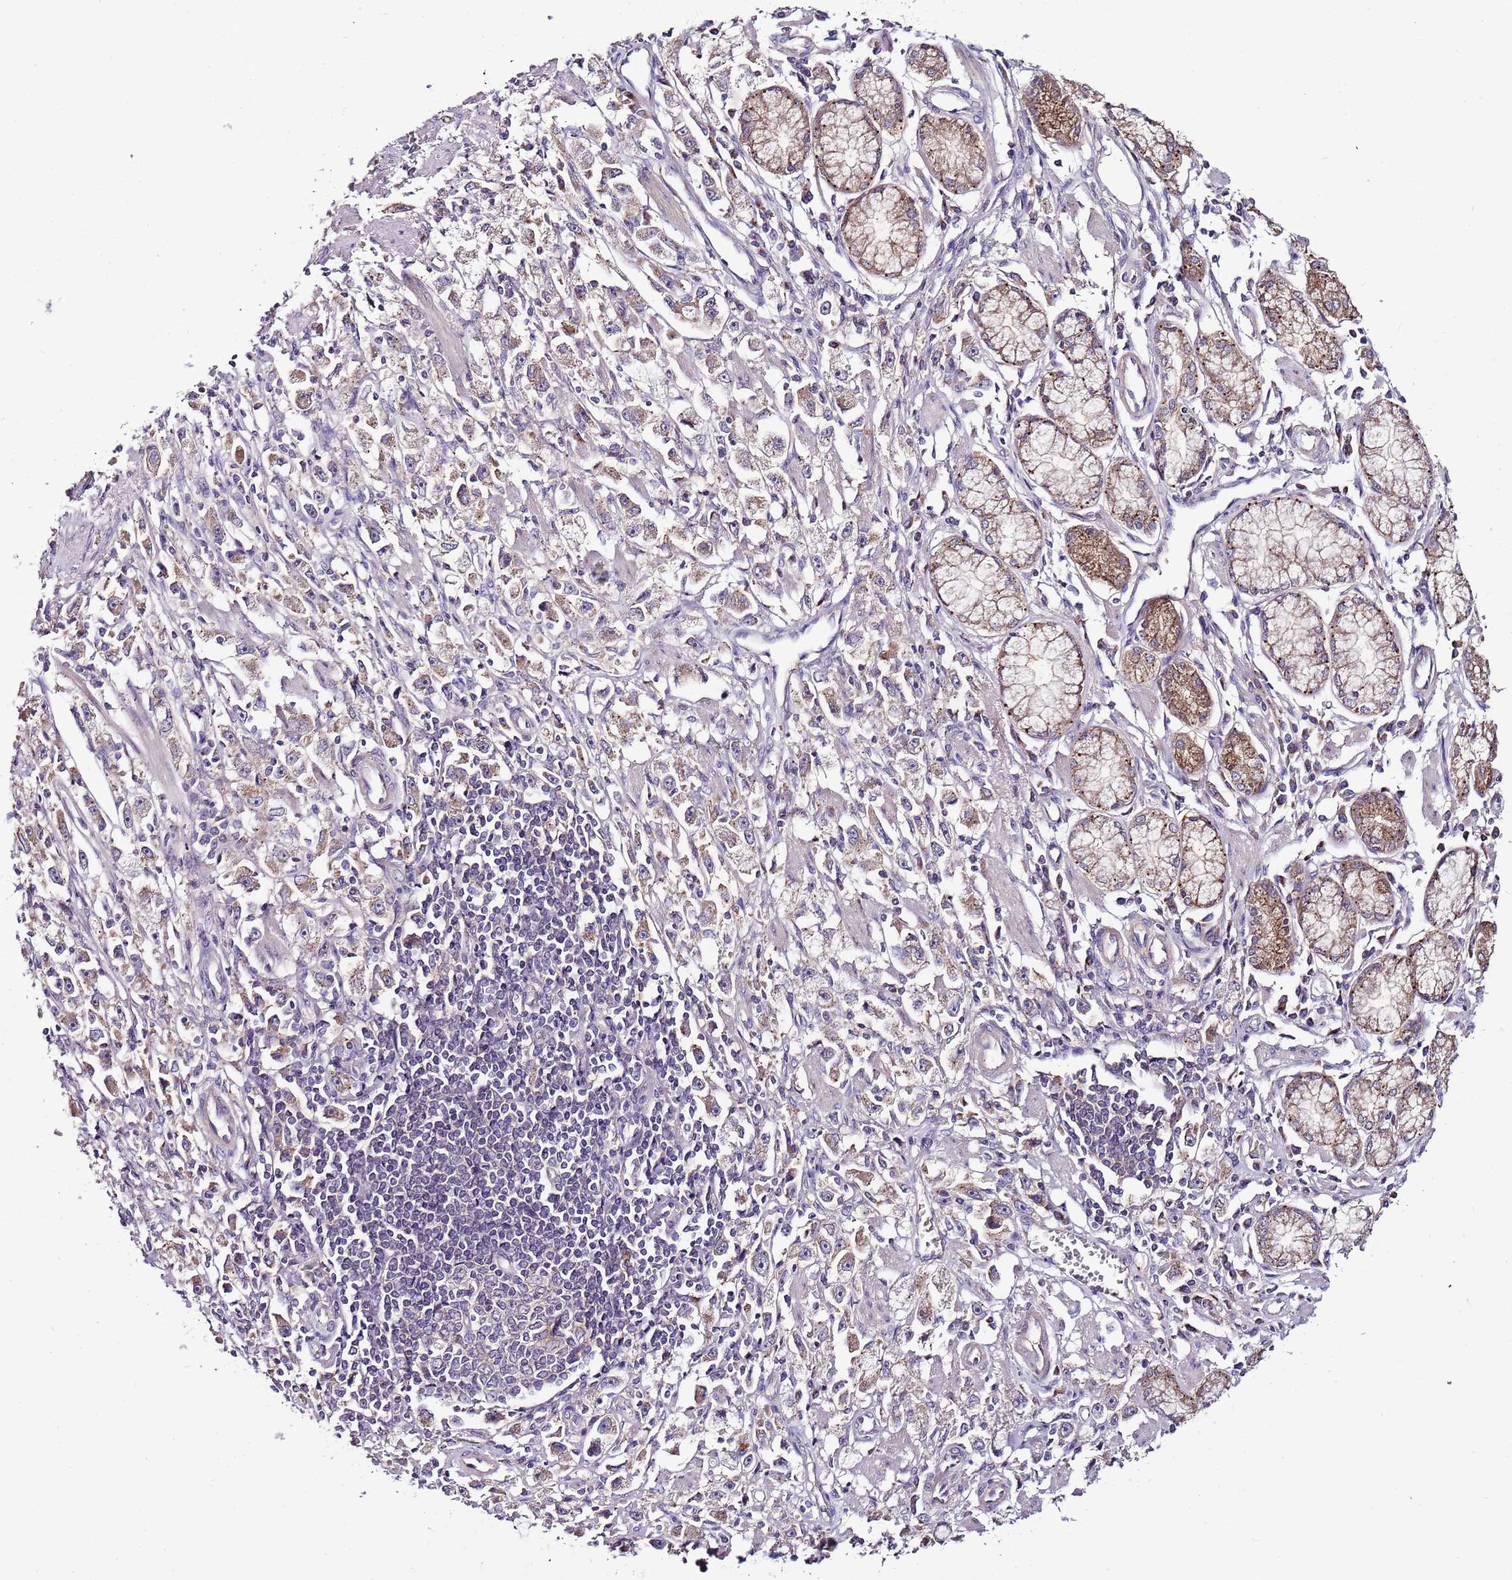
{"staining": {"intensity": "weak", "quantity": "25%-75%", "location": "cytoplasmic/membranous"}, "tissue": "stomach cancer", "cell_type": "Tumor cells", "image_type": "cancer", "snomed": [{"axis": "morphology", "description": "Adenocarcinoma, NOS"}, {"axis": "topography", "description": "Stomach"}], "caption": "Human adenocarcinoma (stomach) stained with a protein marker demonstrates weak staining in tumor cells.", "gene": "FAM20A", "patient": {"sex": "female", "age": 59}}